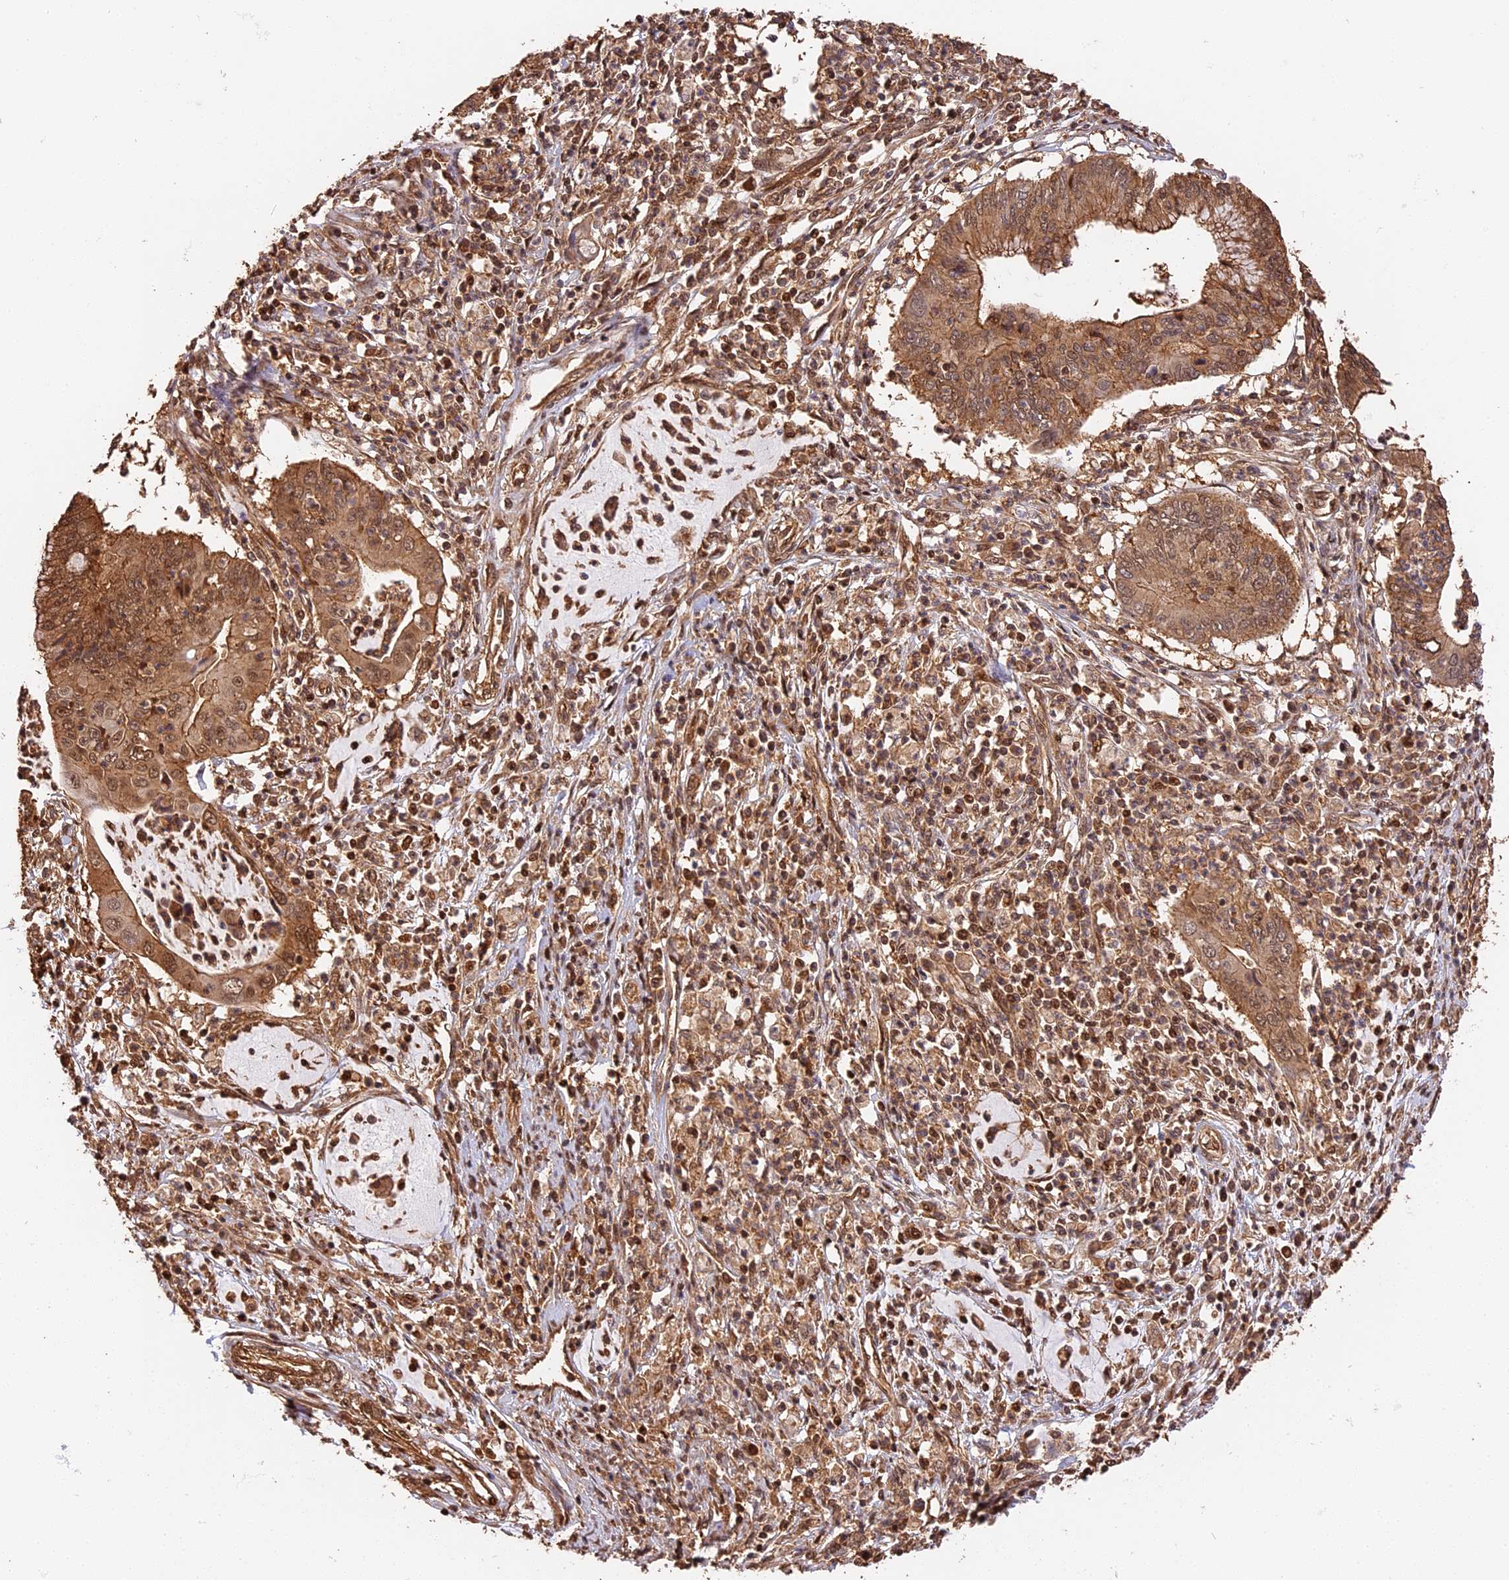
{"staining": {"intensity": "moderate", "quantity": ">75%", "location": "cytoplasmic/membranous,nuclear"}, "tissue": "cervical cancer", "cell_type": "Tumor cells", "image_type": "cancer", "snomed": [{"axis": "morphology", "description": "Adenocarcinoma, NOS"}, {"axis": "topography", "description": "Cervix"}], "caption": "Adenocarcinoma (cervical) was stained to show a protein in brown. There is medium levels of moderate cytoplasmic/membranous and nuclear positivity in approximately >75% of tumor cells.", "gene": "PPP1R37", "patient": {"sex": "female", "age": 36}}